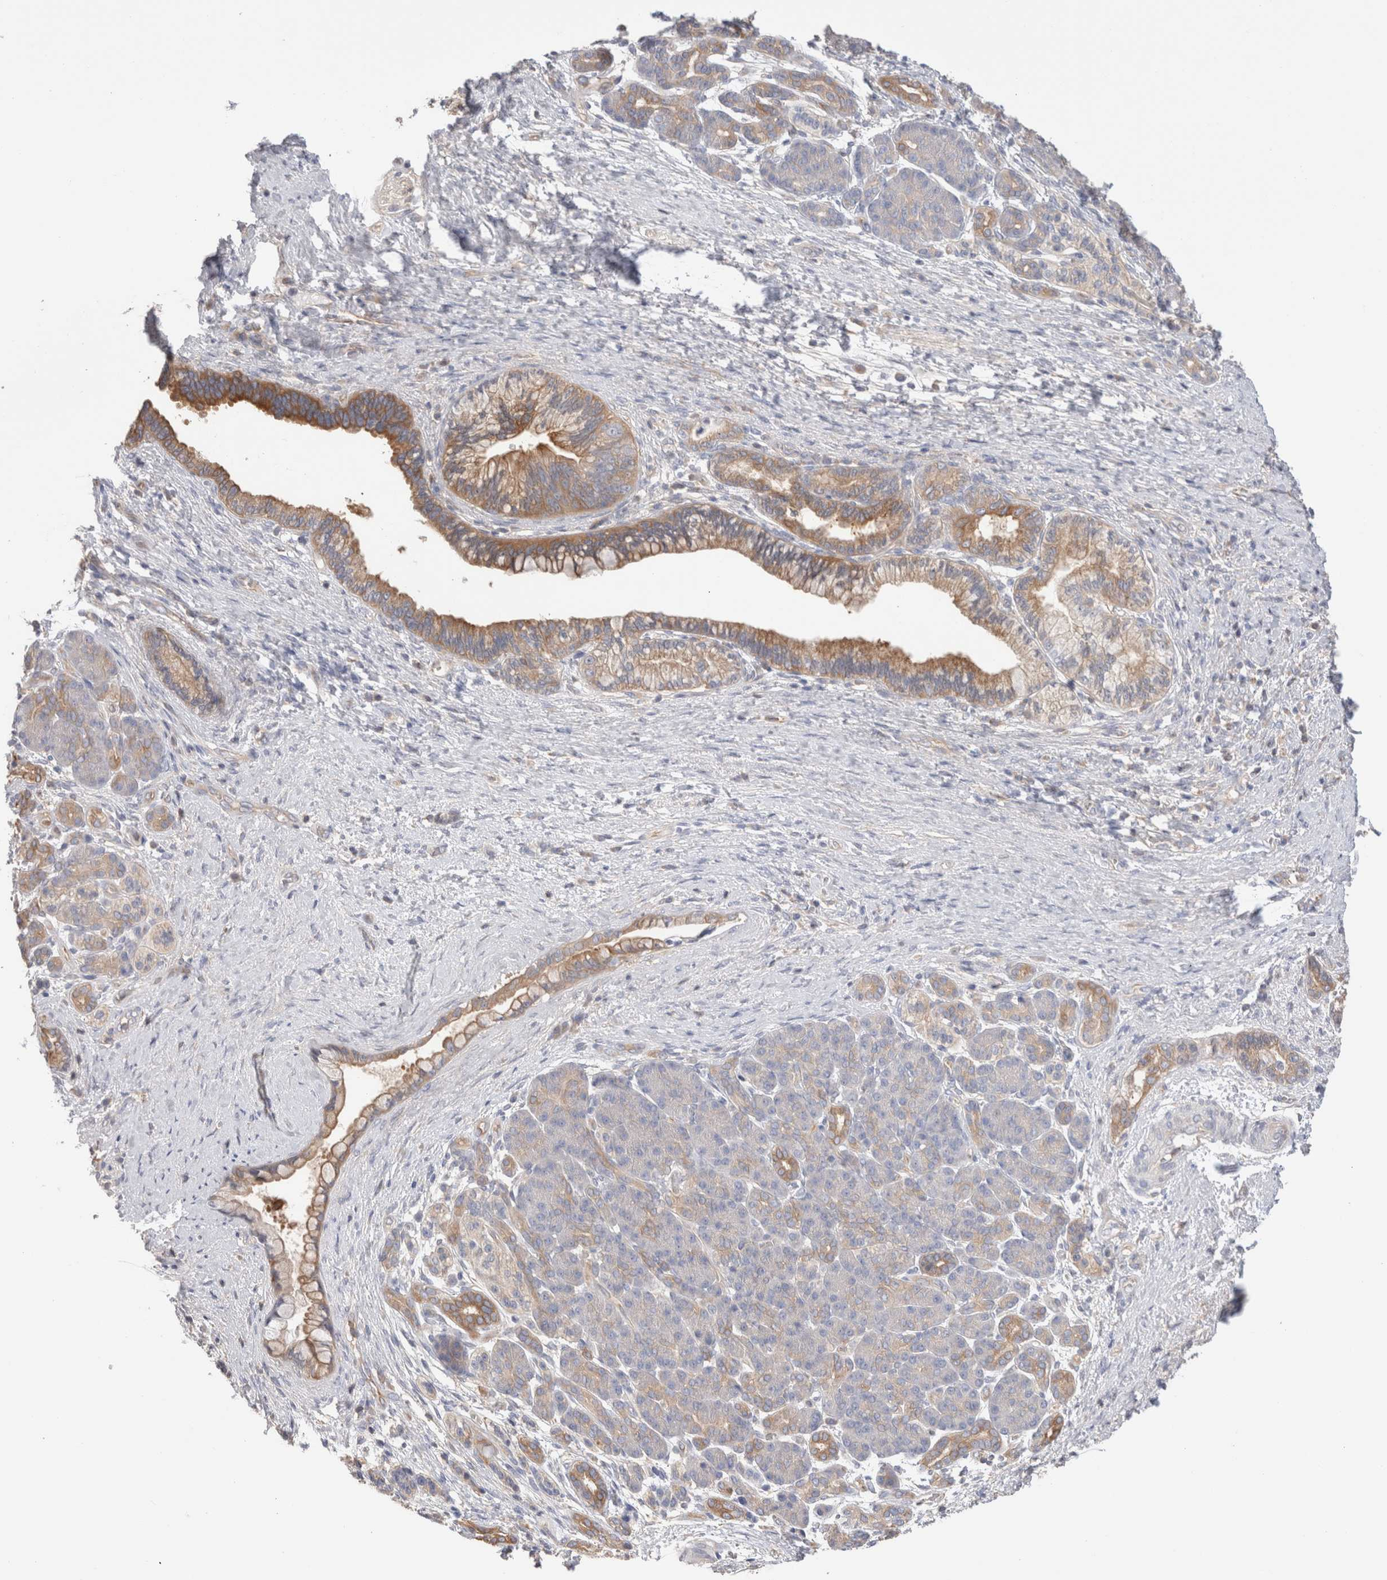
{"staining": {"intensity": "moderate", "quantity": "<25%", "location": "cytoplasmic/membranous"}, "tissue": "pancreatic cancer", "cell_type": "Tumor cells", "image_type": "cancer", "snomed": [{"axis": "morphology", "description": "Adenocarcinoma, NOS"}, {"axis": "topography", "description": "Pancreas"}], "caption": "Human pancreatic cancer (adenocarcinoma) stained for a protein (brown) displays moderate cytoplasmic/membranous positive expression in approximately <25% of tumor cells.", "gene": "CAPN2", "patient": {"sex": "male", "age": 59}}